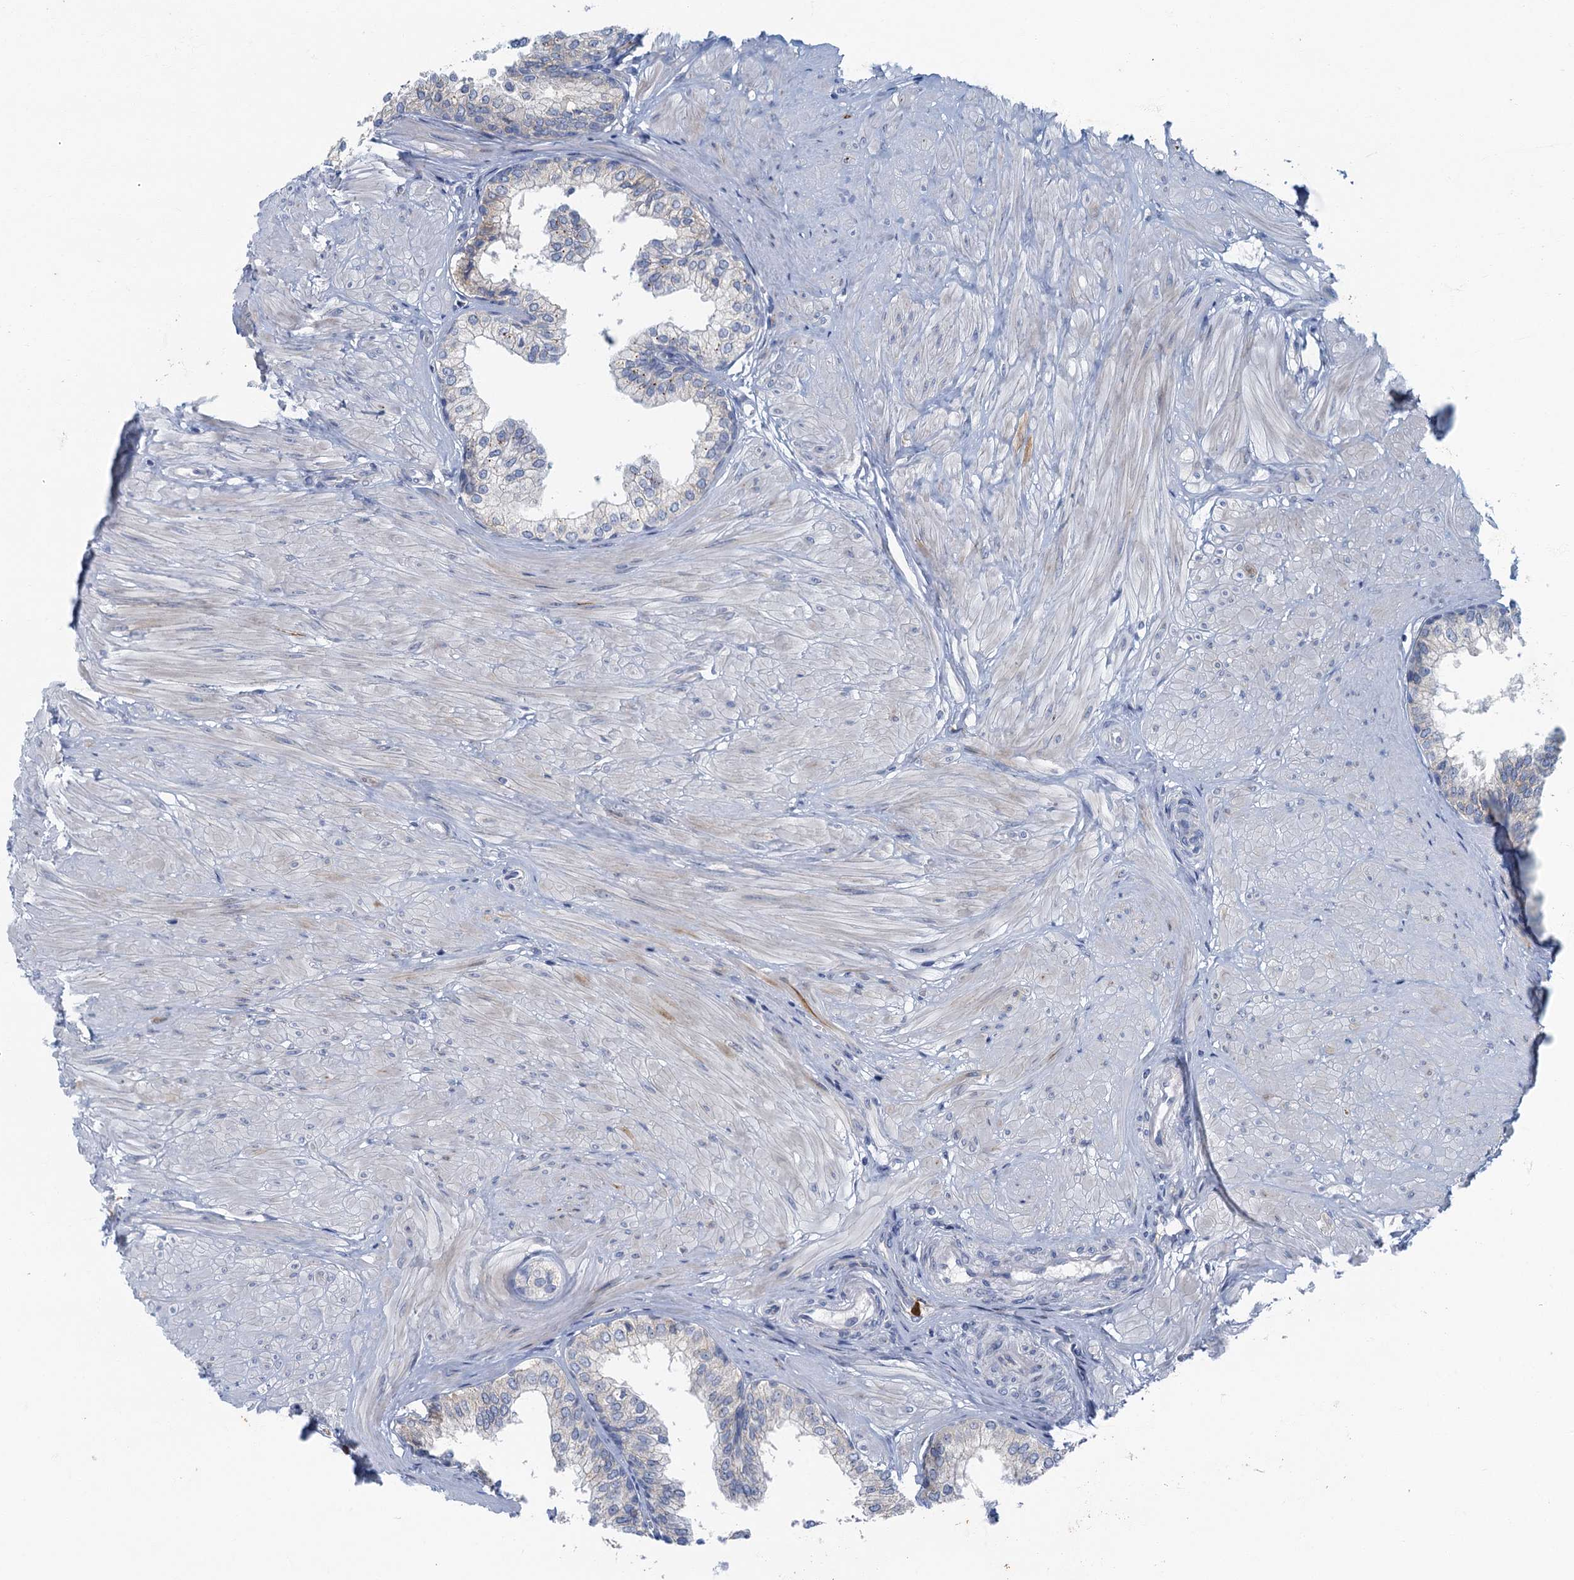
{"staining": {"intensity": "negative", "quantity": "none", "location": "none"}, "tissue": "prostate", "cell_type": "Glandular cells", "image_type": "normal", "snomed": [{"axis": "morphology", "description": "Normal tissue, NOS"}, {"axis": "topography", "description": "Prostate"}], "caption": "An immunohistochemistry image of unremarkable prostate is shown. There is no staining in glandular cells of prostate.", "gene": "ANKDD1A", "patient": {"sex": "male", "age": 48}}